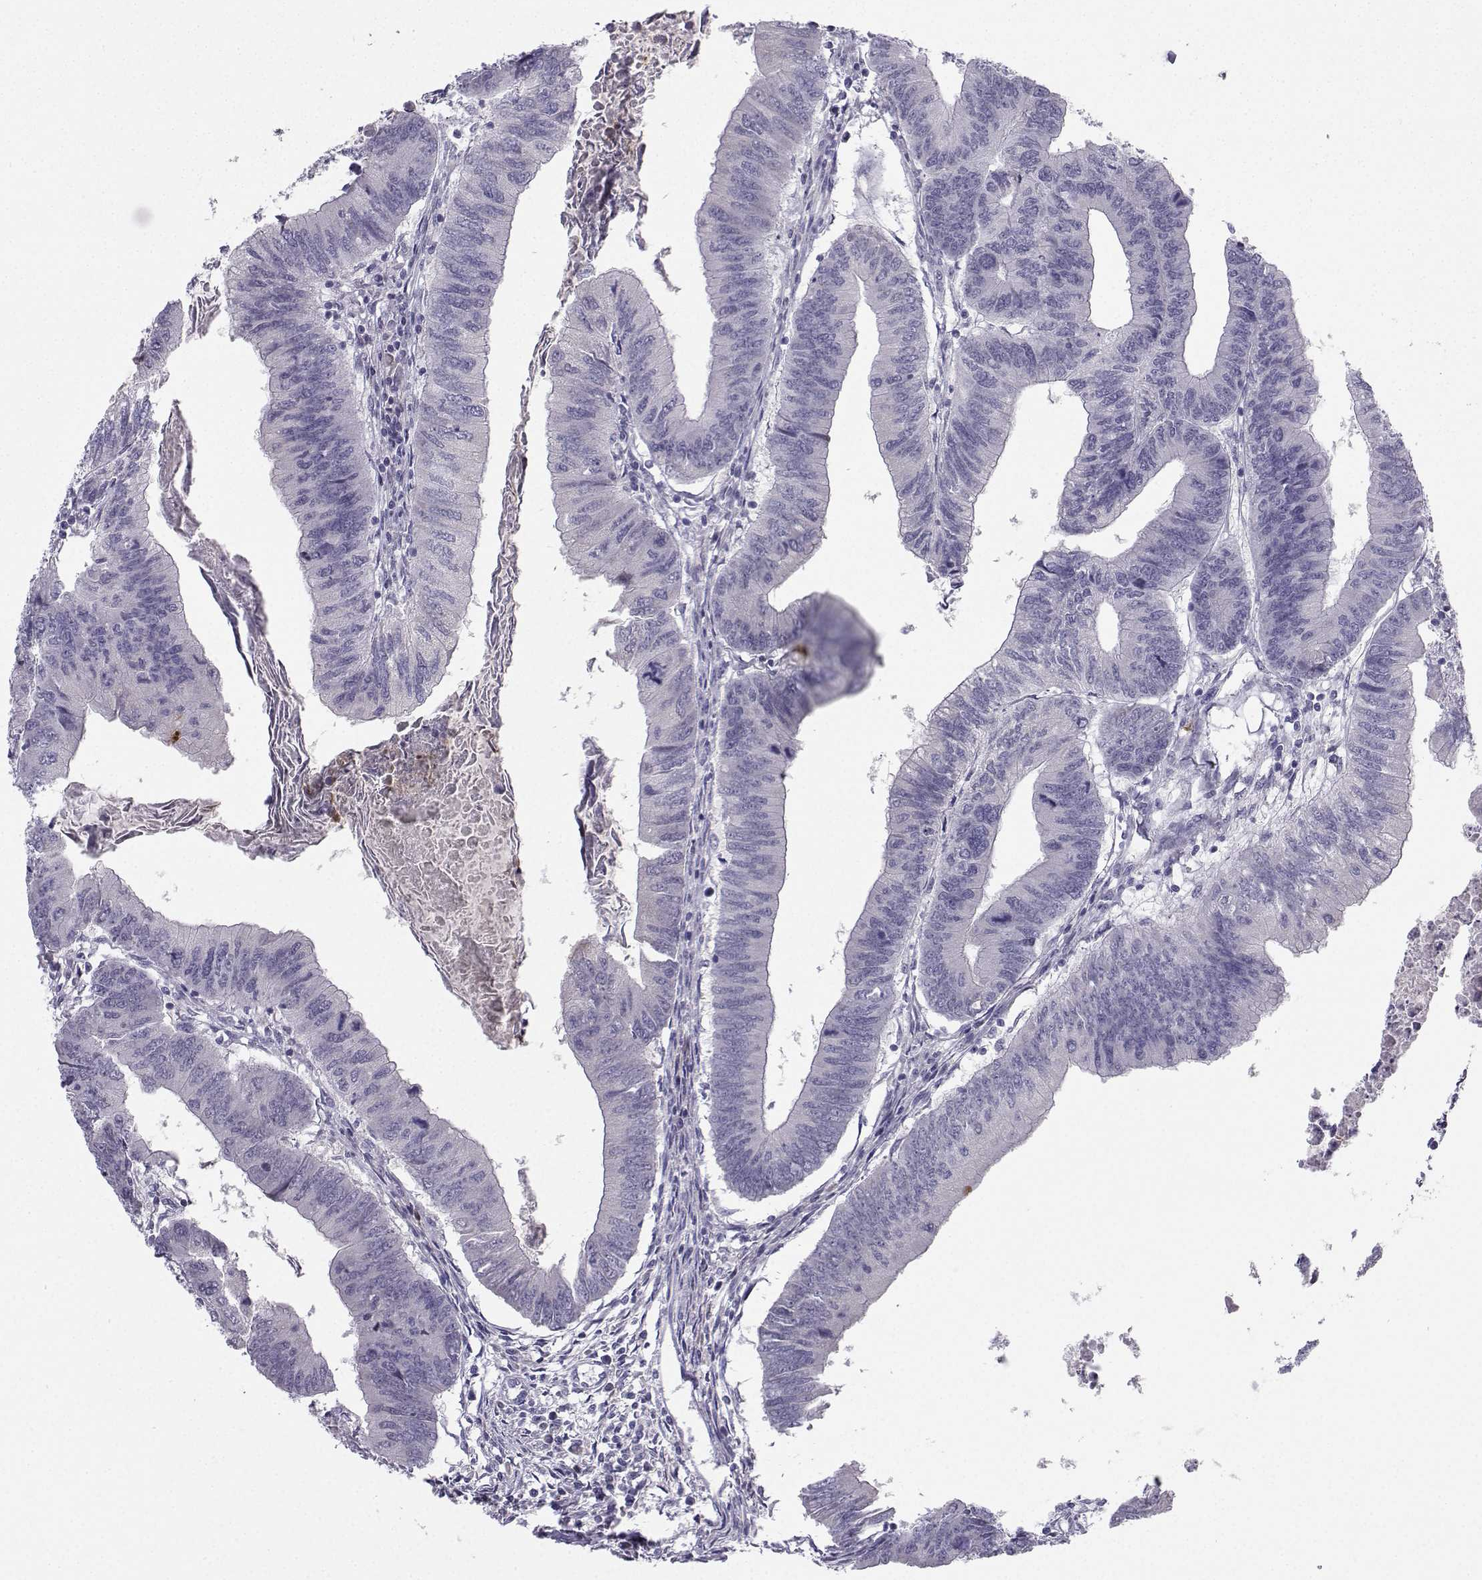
{"staining": {"intensity": "negative", "quantity": "none", "location": "none"}, "tissue": "colorectal cancer", "cell_type": "Tumor cells", "image_type": "cancer", "snomed": [{"axis": "morphology", "description": "Adenocarcinoma, NOS"}, {"axis": "topography", "description": "Colon"}], "caption": "The photomicrograph shows no significant staining in tumor cells of adenocarcinoma (colorectal).", "gene": "CALY", "patient": {"sex": "male", "age": 53}}